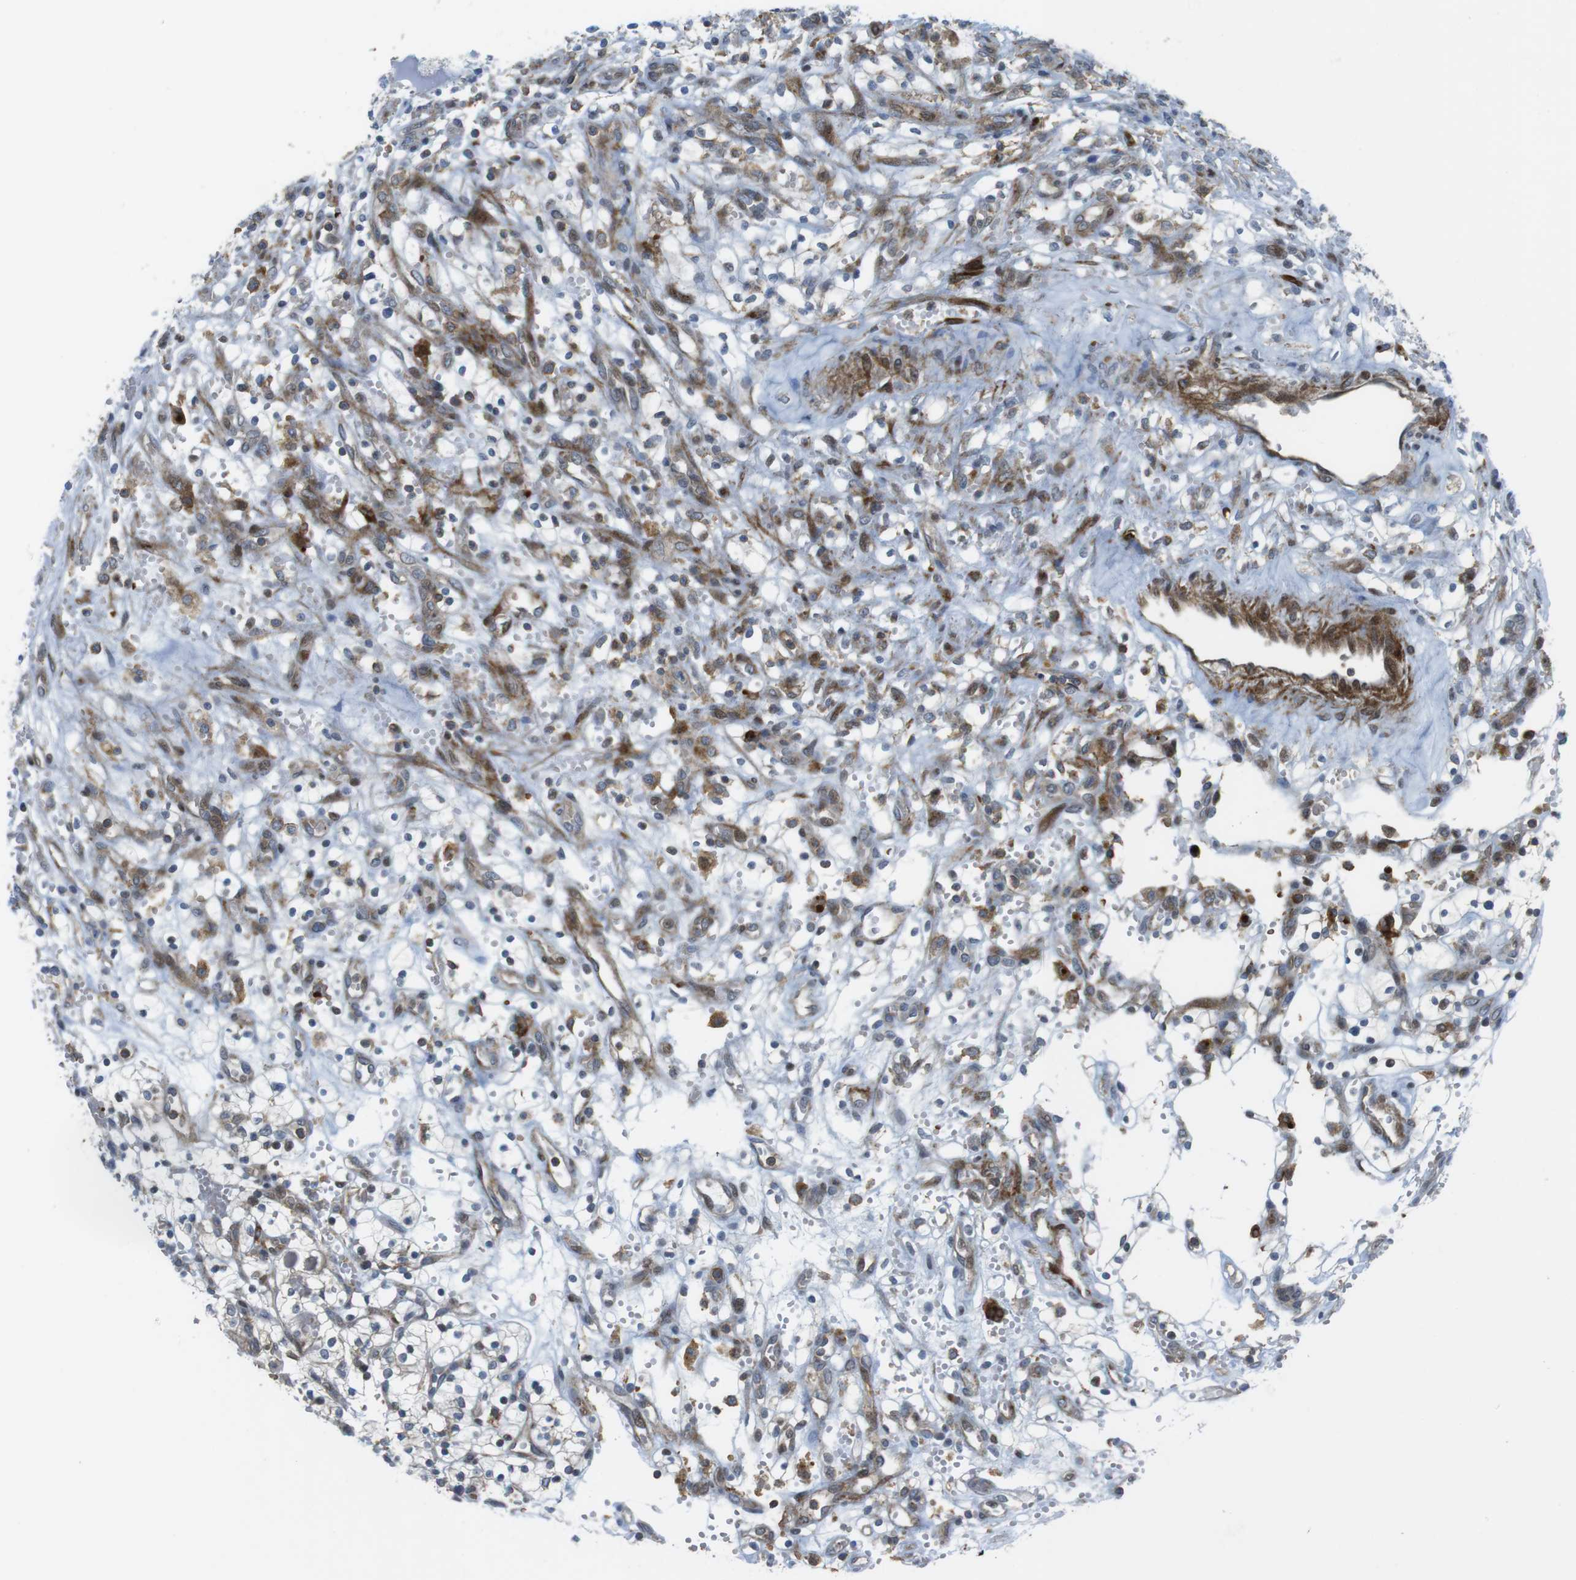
{"staining": {"intensity": "negative", "quantity": "none", "location": "none"}, "tissue": "renal cancer", "cell_type": "Tumor cells", "image_type": "cancer", "snomed": [{"axis": "morphology", "description": "Adenocarcinoma, NOS"}, {"axis": "topography", "description": "Kidney"}], "caption": "Tumor cells are negative for protein expression in human renal cancer.", "gene": "CUL7", "patient": {"sex": "female", "age": 57}}